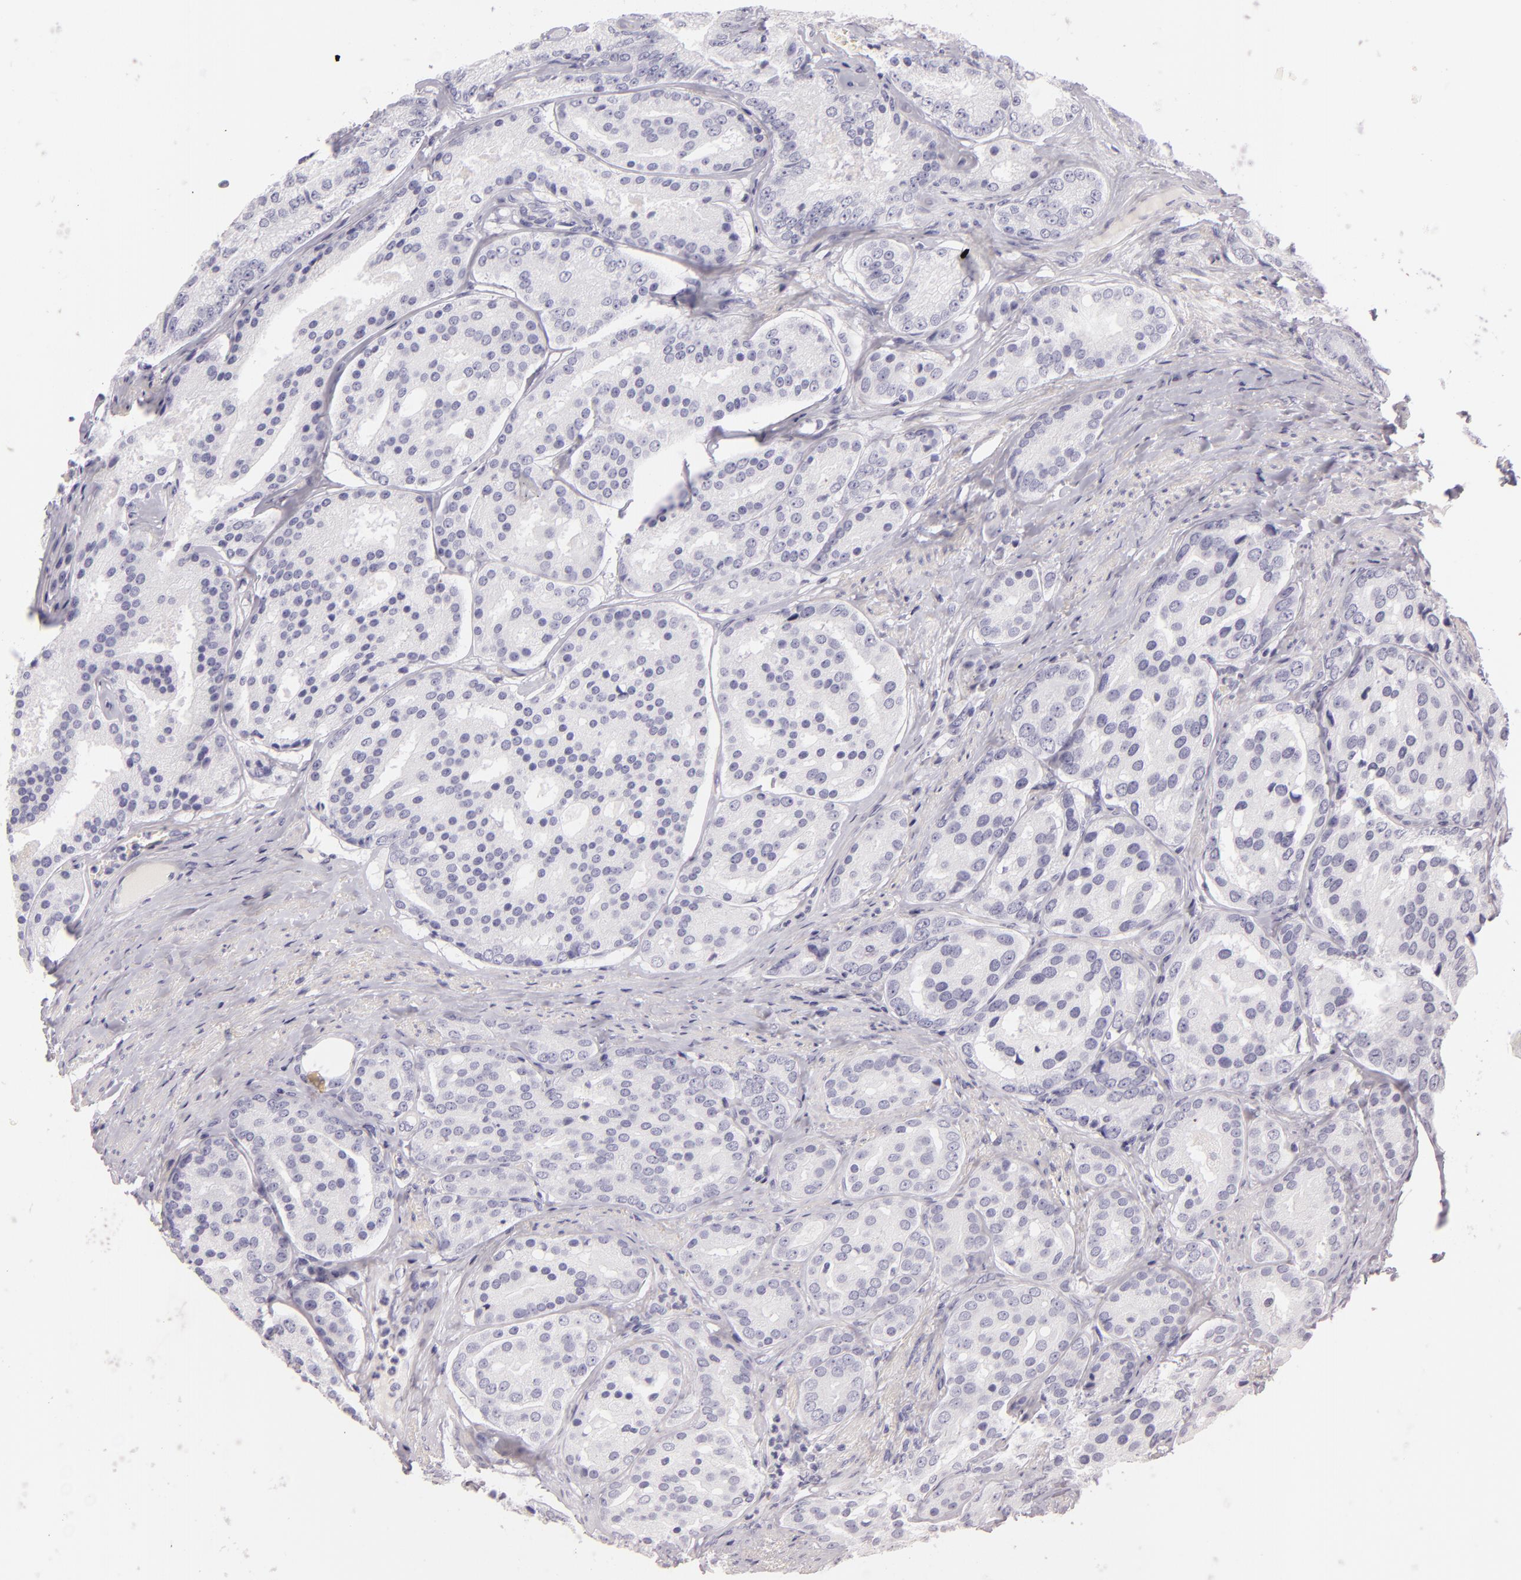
{"staining": {"intensity": "negative", "quantity": "none", "location": "none"}, "tissue": "prostate cancer", "cell_type": "Tumor cells", "image_type": "cancer", "snomed": [{"axis": "morphology", "description": "Adenocarcinoma, High grade"}, {"axis": "topography", "description": "Prostate"}], "caption": "DAB (3,3'-diaminobenzidine) immunohistochemical staining of human prostate high-grade adenocarcinoma demonstrates no significant expression in tumor cells.", "gene": "INA", "patient": {"sex": "male", "age": 64}}